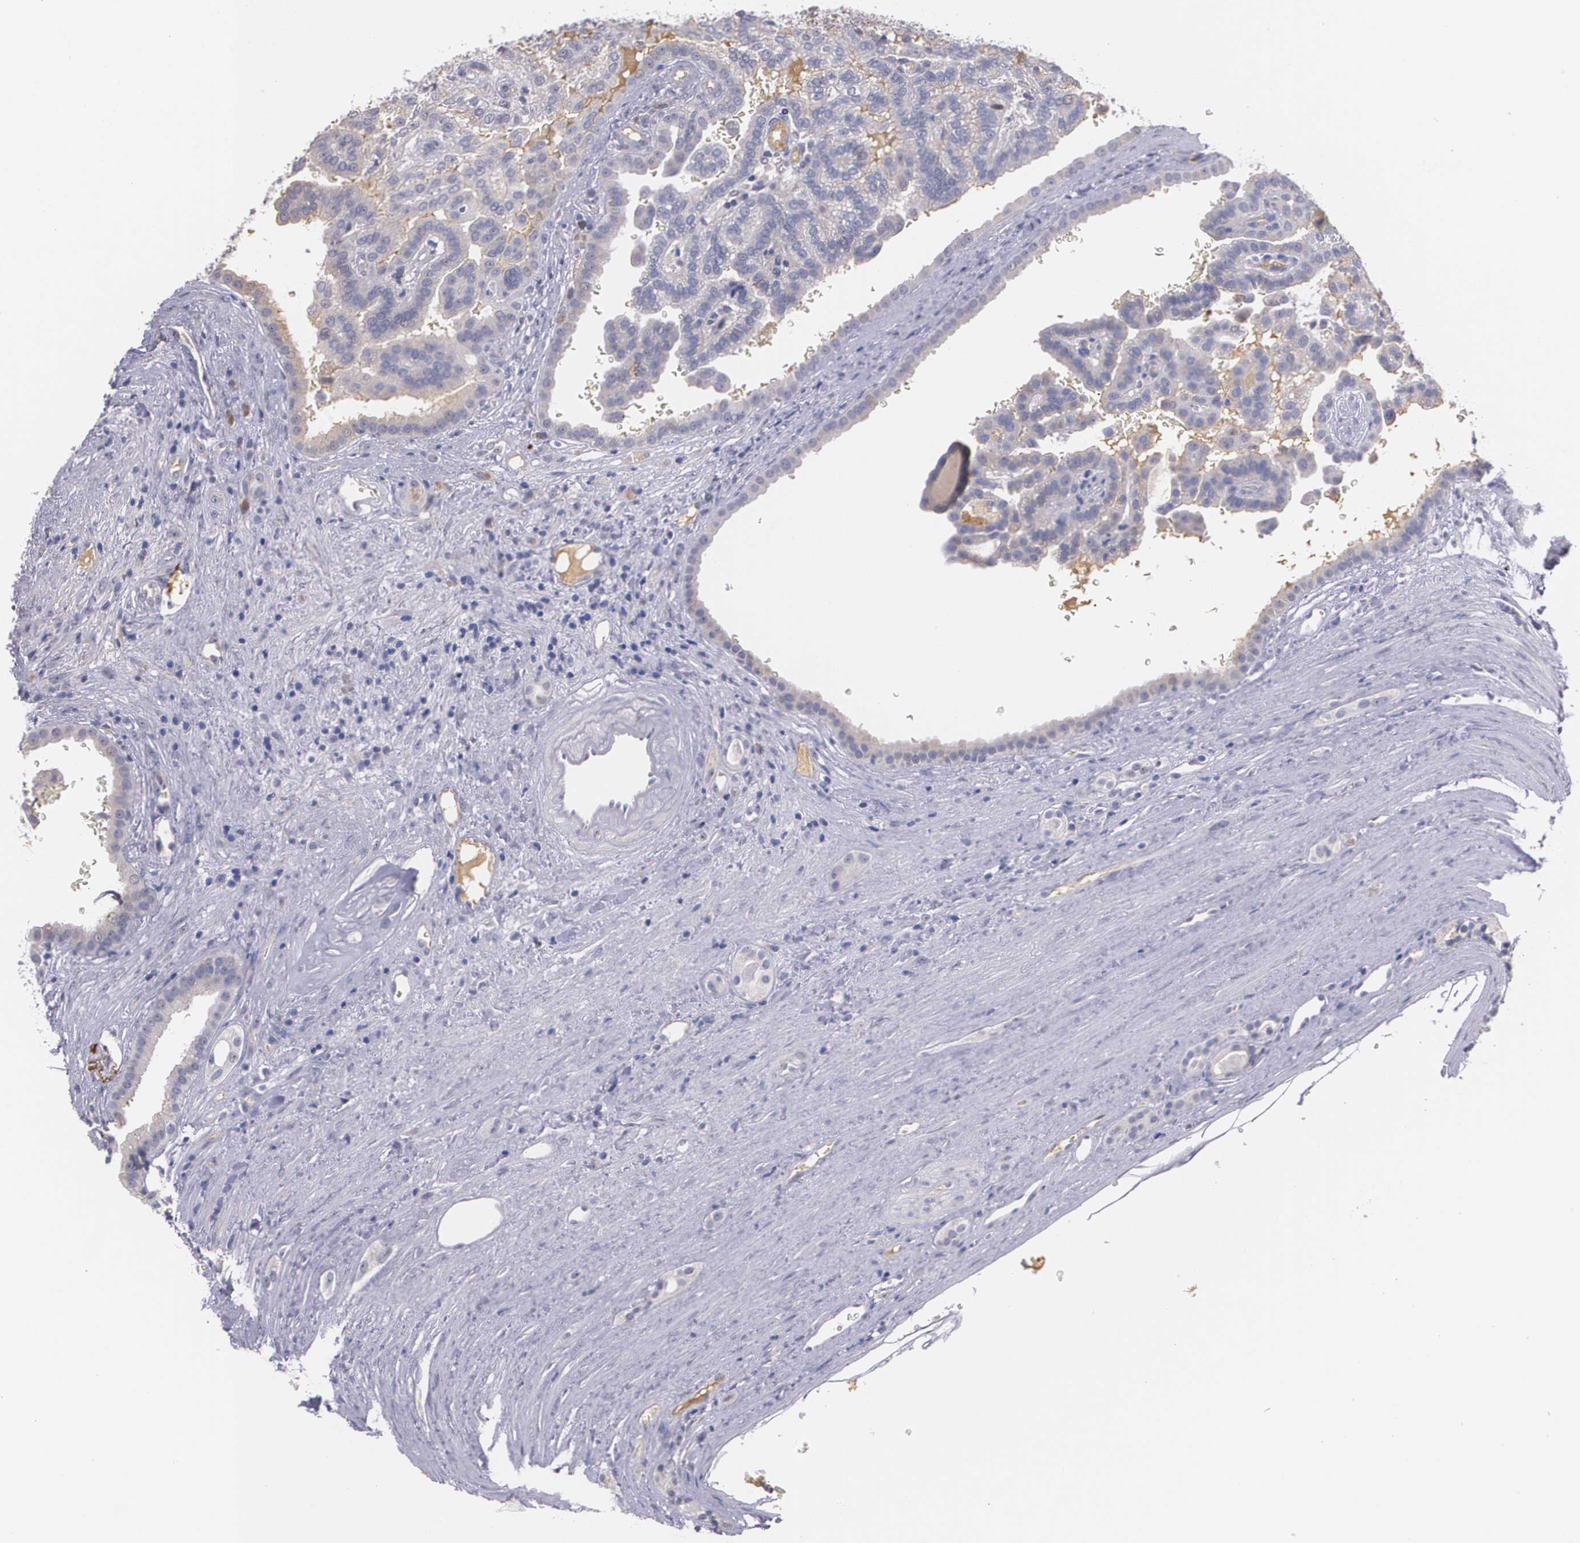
{"staining": {"intensity": "weak", "quantity": "<25%", "location": "cytoplasmic/membranous"}, "tissue": "renal cancer", "cell_type": "Tumor cells", "image_type": "cancer", "snomed": [{"axis": "morphology", "description": "Adenocarcinoma, NOS"}, {"axis": "topography", "description": "Kidney"}], "caption": "Histopathology image shows no significant protein positivity in tumor cells of renal cancer.", "gene": "AMBP", "patient": {"sex": "male", "age": 61}}